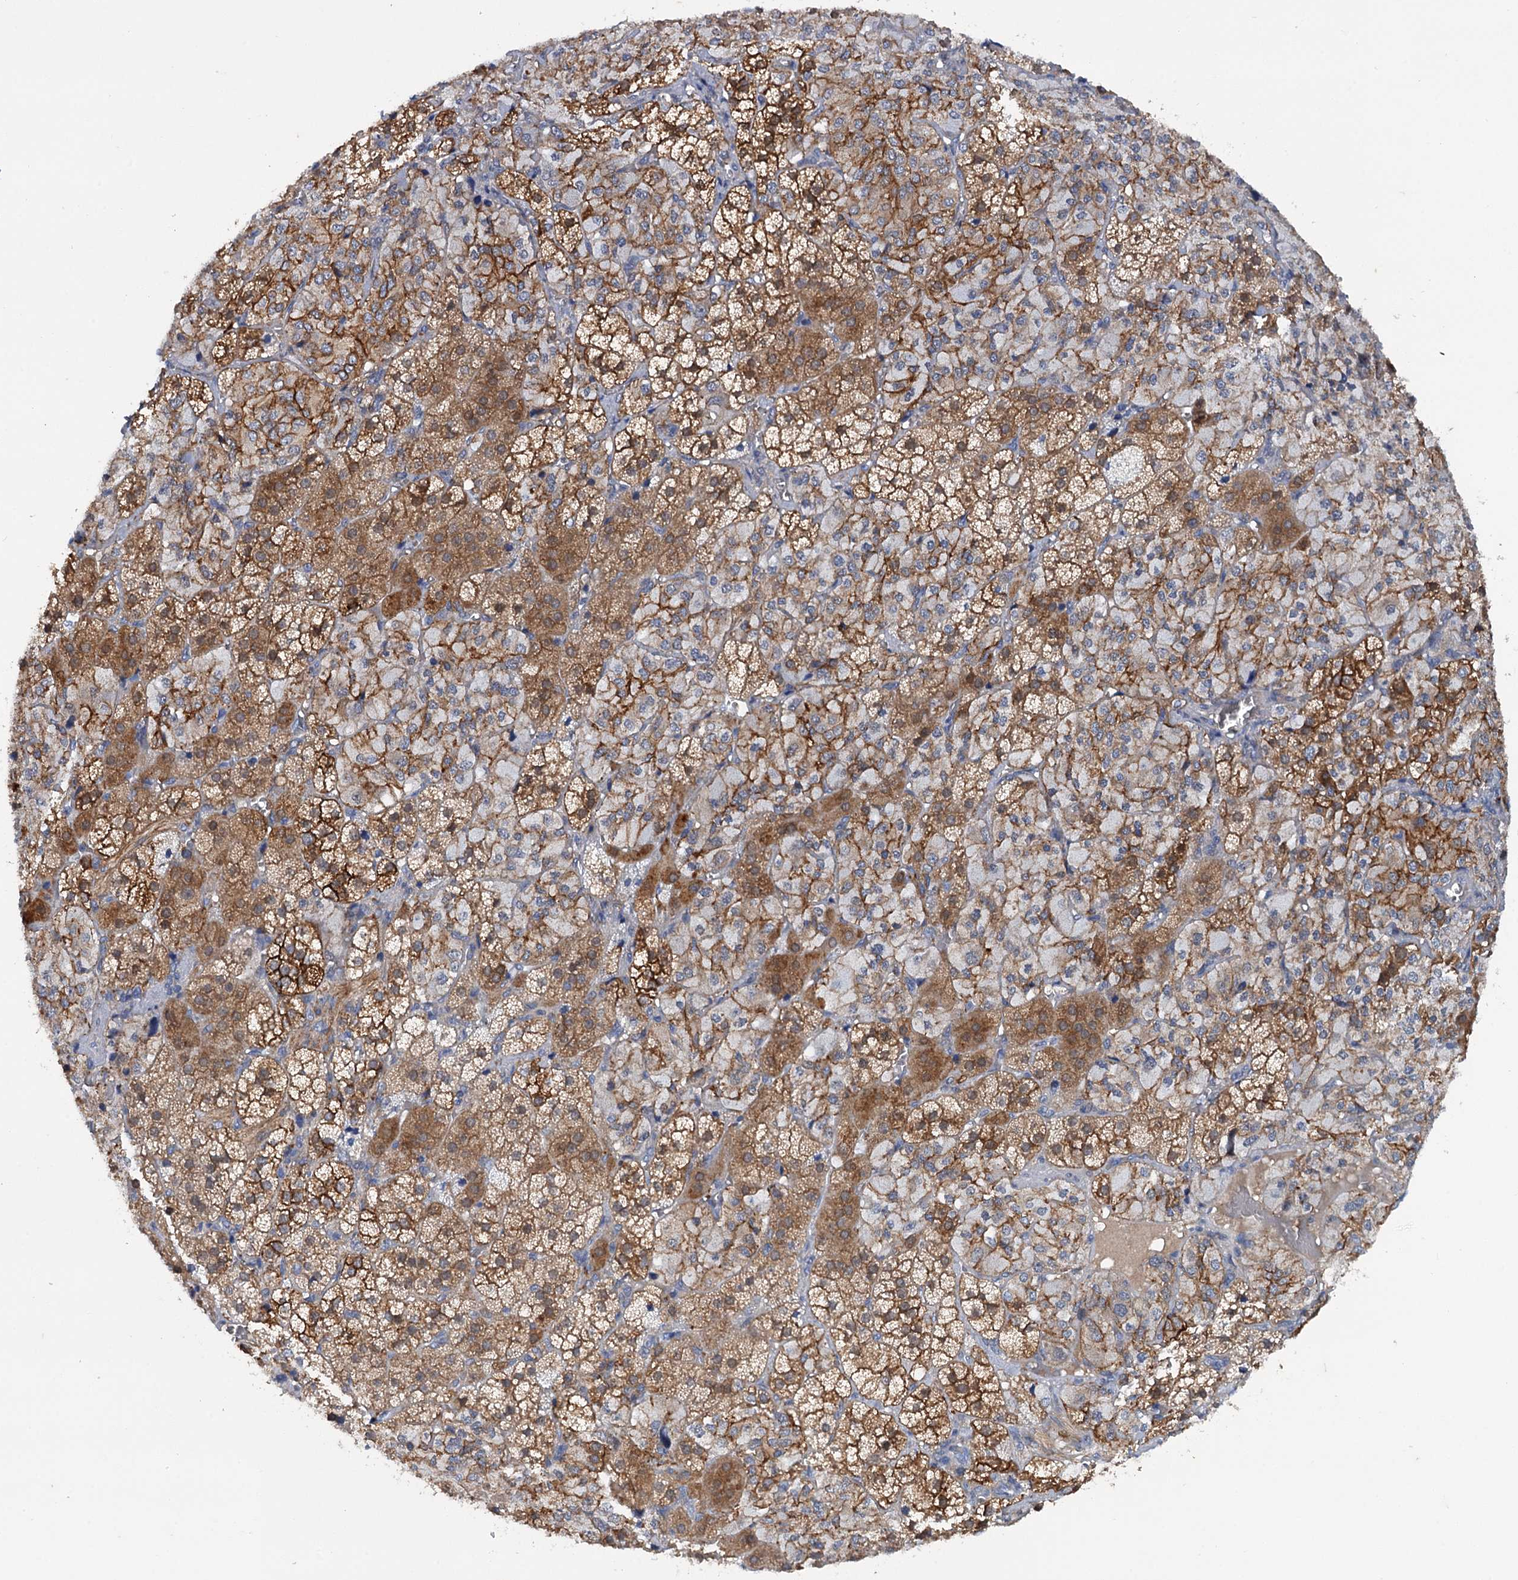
{"staining": {"intensity": "moderate", "quantity": ">75%", "location": "cytoplasmic/membranous"}, "tissue": "adrenal gland", "cell_type": "Glandular cells", "image_type": "normal", "snomed": [{"axis": "morphology", "description": "Normal tissue, NOS"}, {"axis": "topography", "description": "Adrenal gland"}], "caption": "IHC staining of benign adrenal gland, which shows medium levels of moderate cytoplasmic/membranous staining in about >75% of glandular cells indicating moderate cytoplasmic/membranous protein staining. The staining was performed using DAB (brown) for protein detection and nuclei were counterstained in hematoxylin (blue).", "gene": "MID1IP1", "patient": {"sex": "female", "age": 44}}